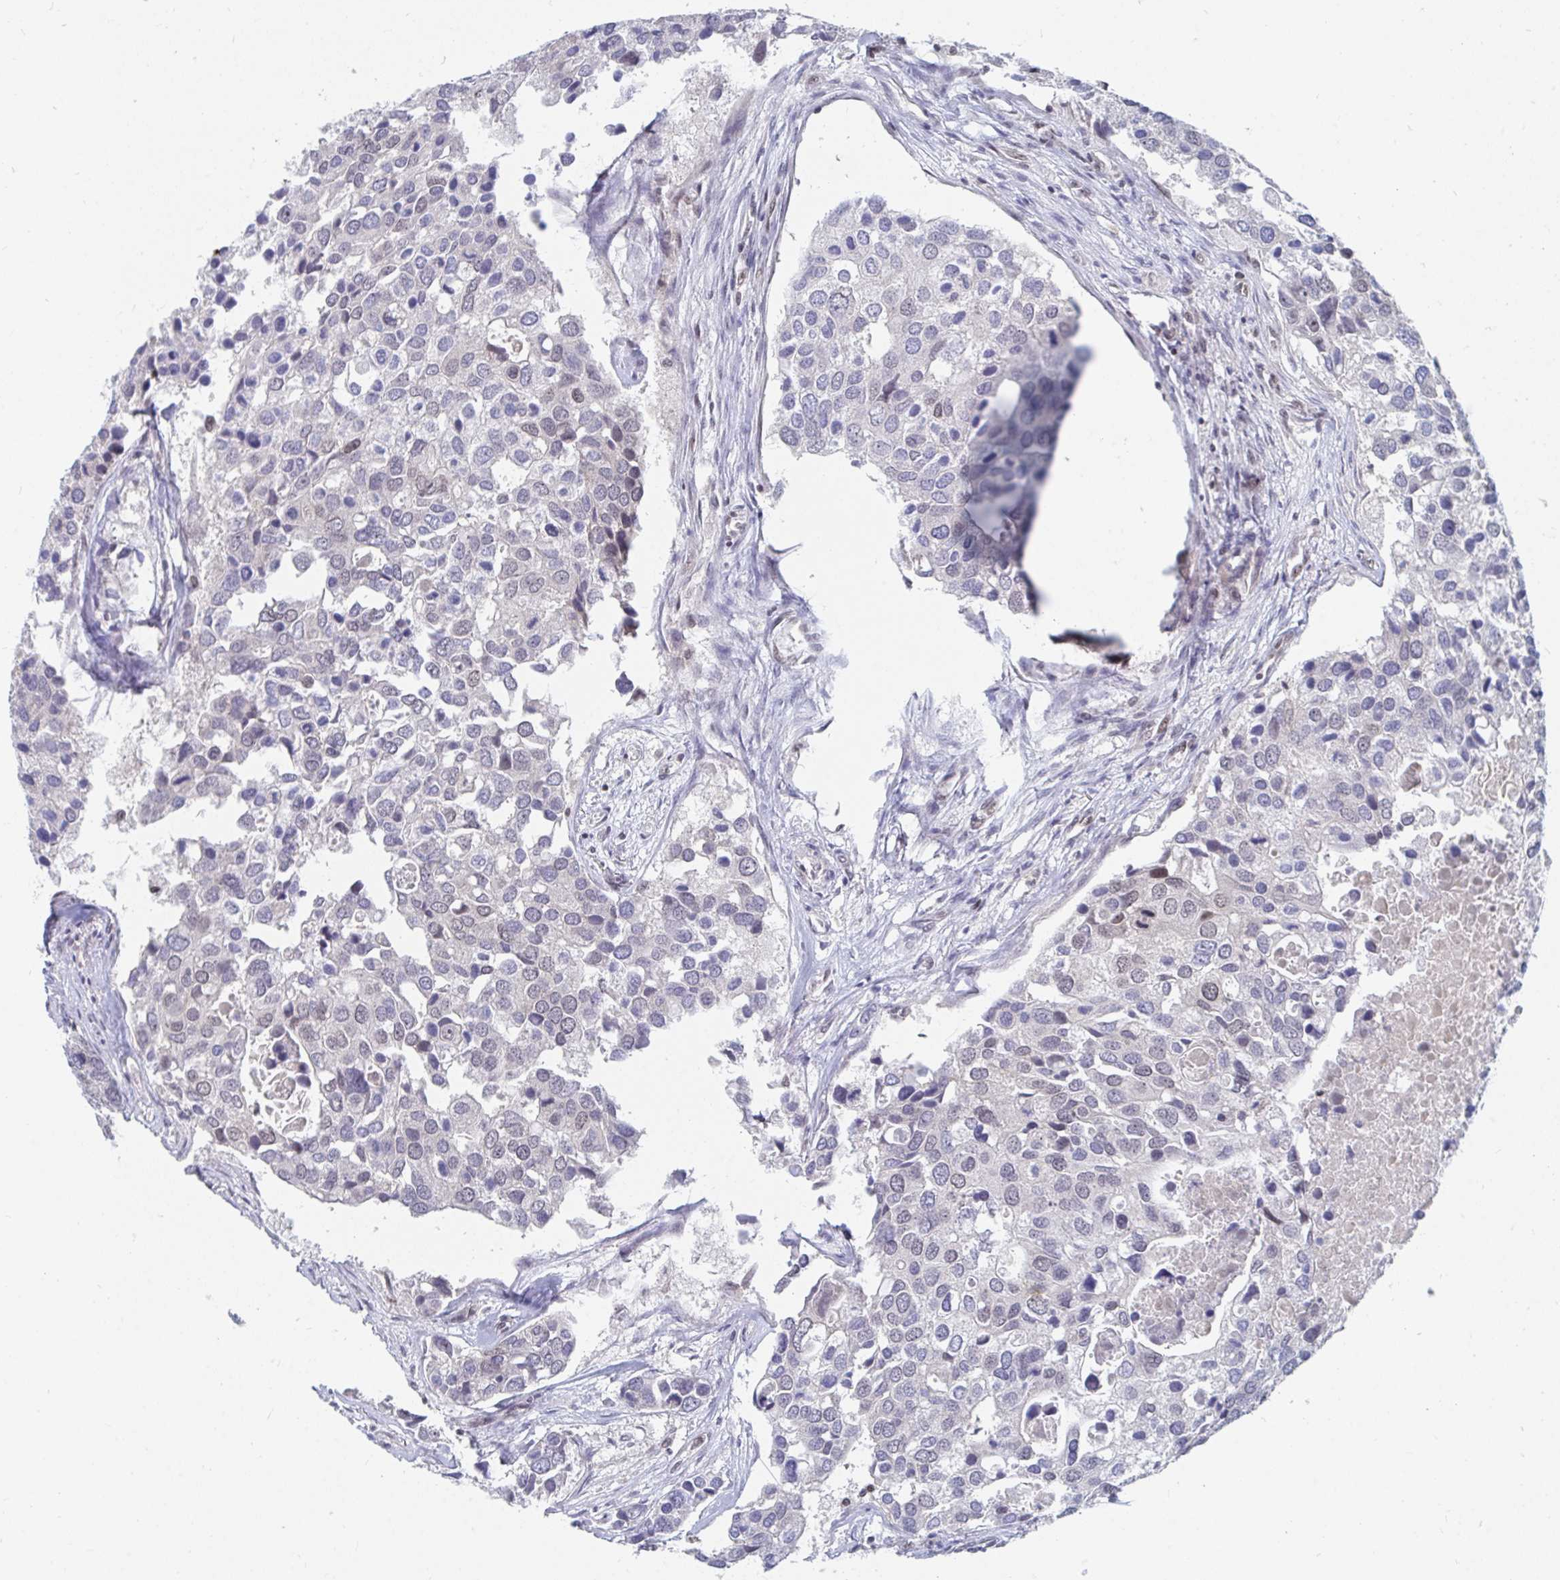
{"staining": {"intensity": "negative", "quantity": "none", "location": "none"}, "tissue": "breast cancer", "cell_type": "Tumor cells", "image_type": "cancer", "snomed": [{"axis": "morphology", "description": "Duct carcinoma"}, {"axis": "topography", "description": "Breast"}], "caption": "Immunohistochemical staining of human infiltrating ductal carcinoma (breast) displays no significant staining in tumor cells.", "gene": "TRIP12", "patient": {"sex": "female", "age": 83}}